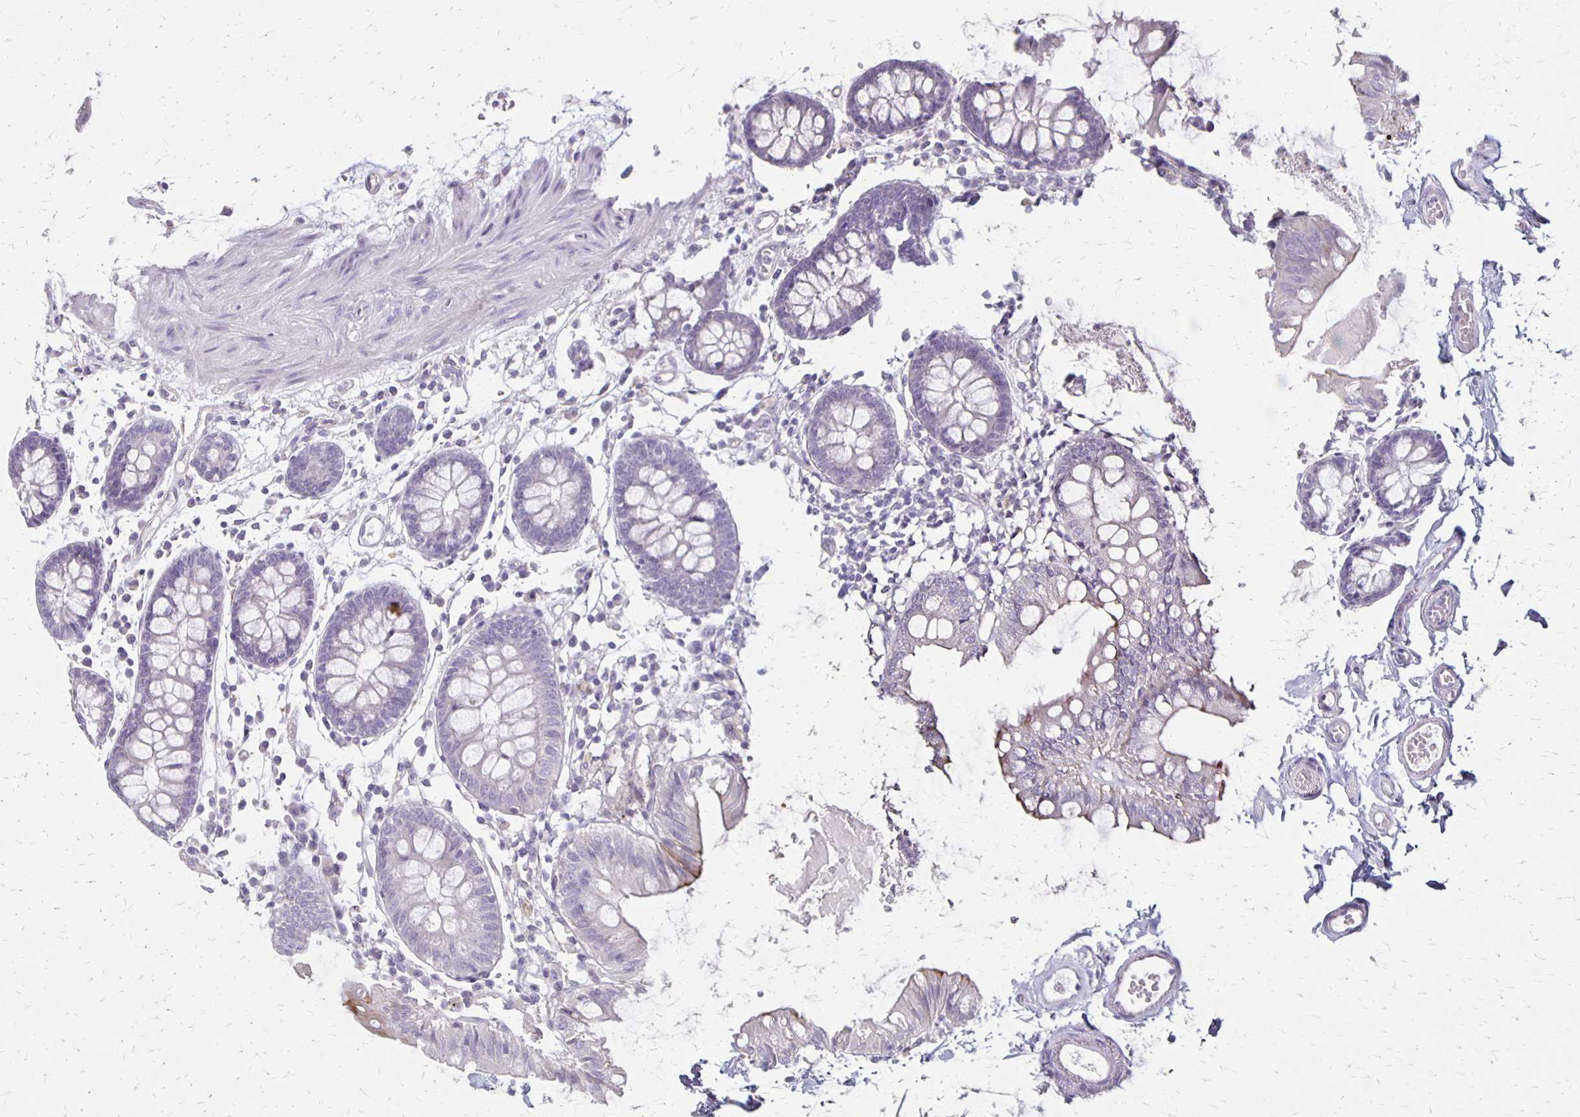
{"staining": {"intensity": "negative", "quantity": "none", "location": "none"}, "tissue": "colon", "cell_type": "Endothelial cells", "image_type": "normal", "snomed": [{"axis": "morphology", "description": "Normal tissue, NOS"}, {"axis": "topography", "description": "Colon"}], "caption": "Histopathology image shows no protein staining in endothelial cells of unremarkable colon.", "gene": "HOMER1", "patient": {"sex": "female", "age": 84}}